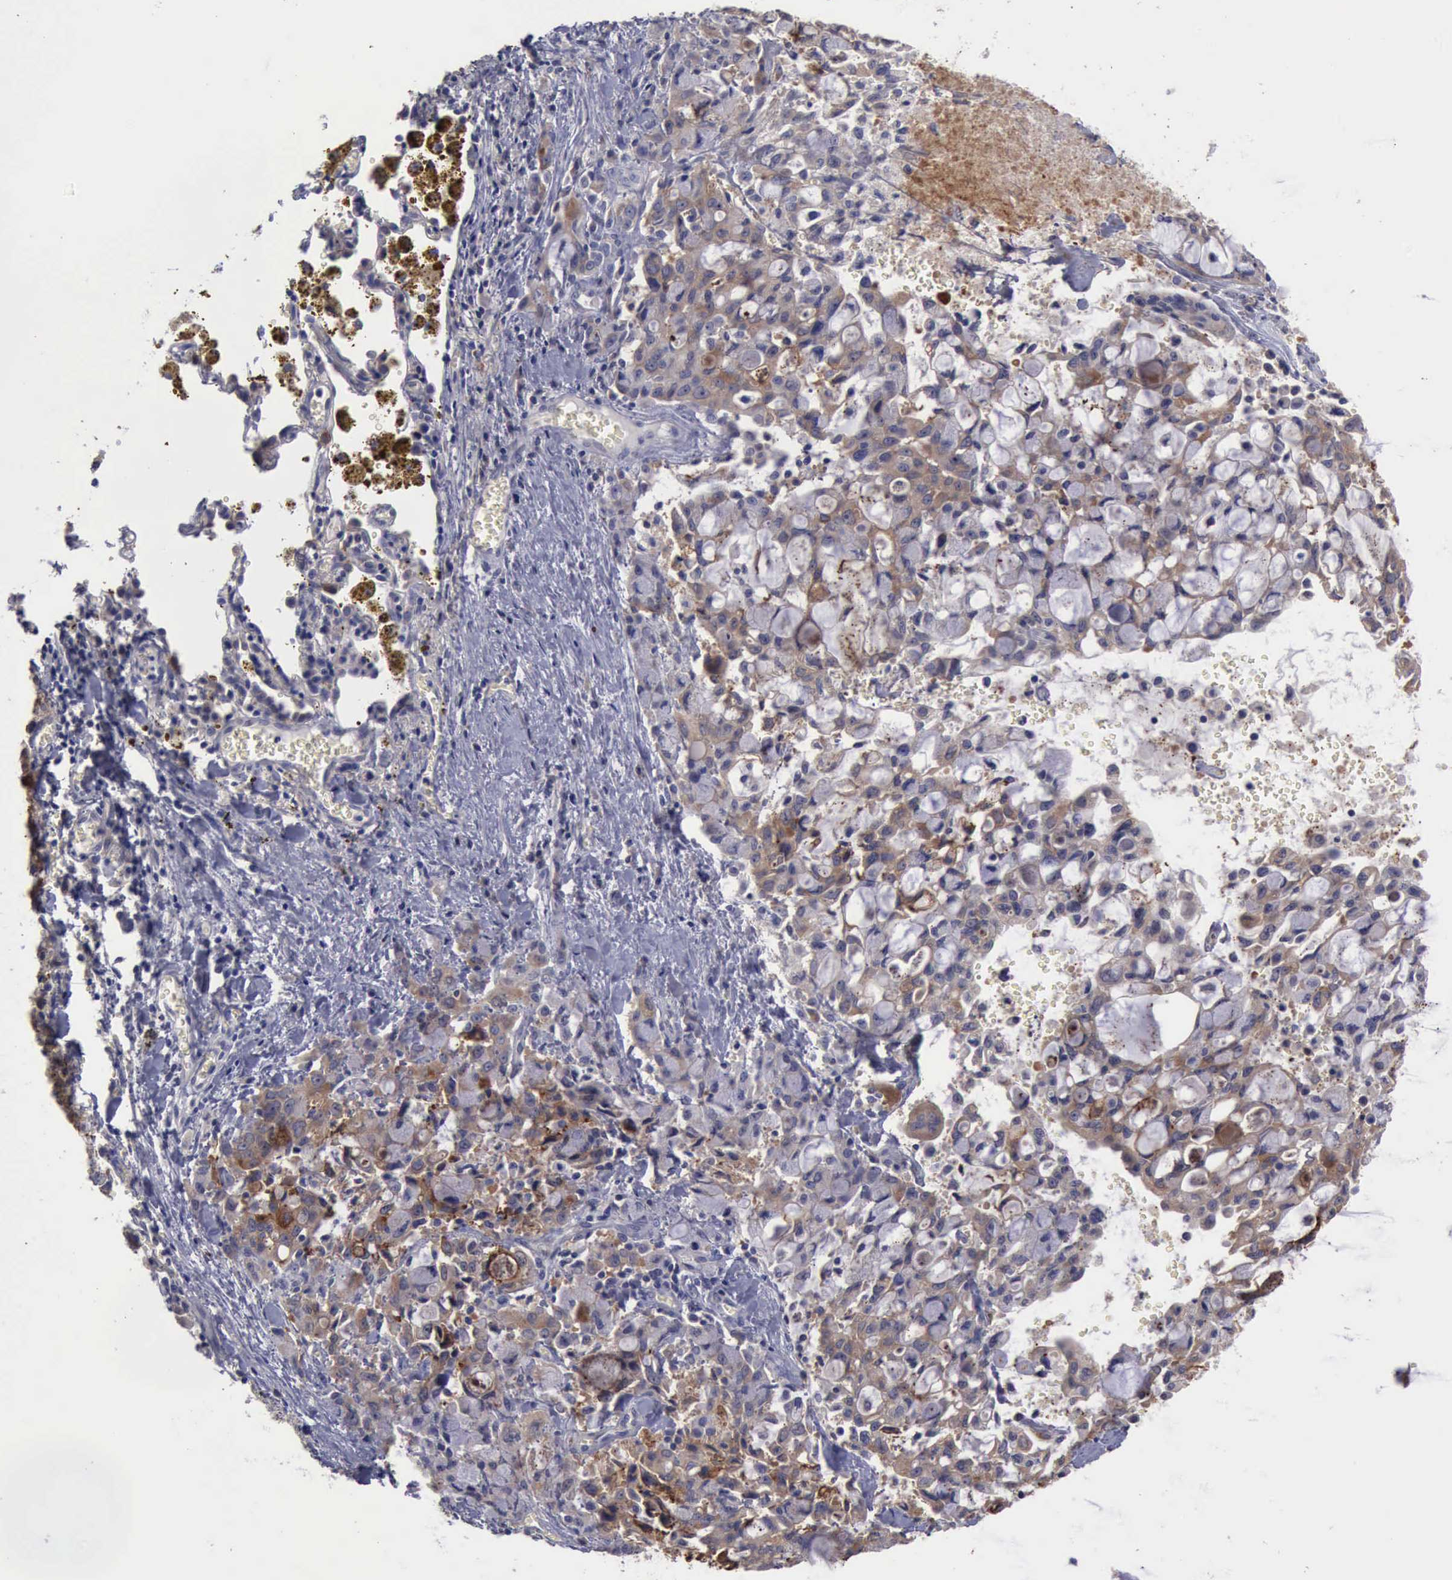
{"staining": {"intensity": "weak", "quantity": "<25%", "location": "cytoplasmic/membranous"}, "tissue": "lung cancer", "cell_type": "Tumor cells", "image_type": "cancer", "snomed": [{"axis": "morphology", "description": "Adenocarcinoma, NOS"}, {"axis": "topography", "description": "Lung"}], "caption": "Tumor cells are negative for protein expression in human lung cancer (adenocarcinoma). The staining was performed using DAB (3,3'-diaminobenzidine) to visualize the protein expression in brown, while the nuclei were stained in blue with hematoxylin (Magnification: 20x).", "gene": "PHKA1", "patient": {"sex": "female", "age": 44}}